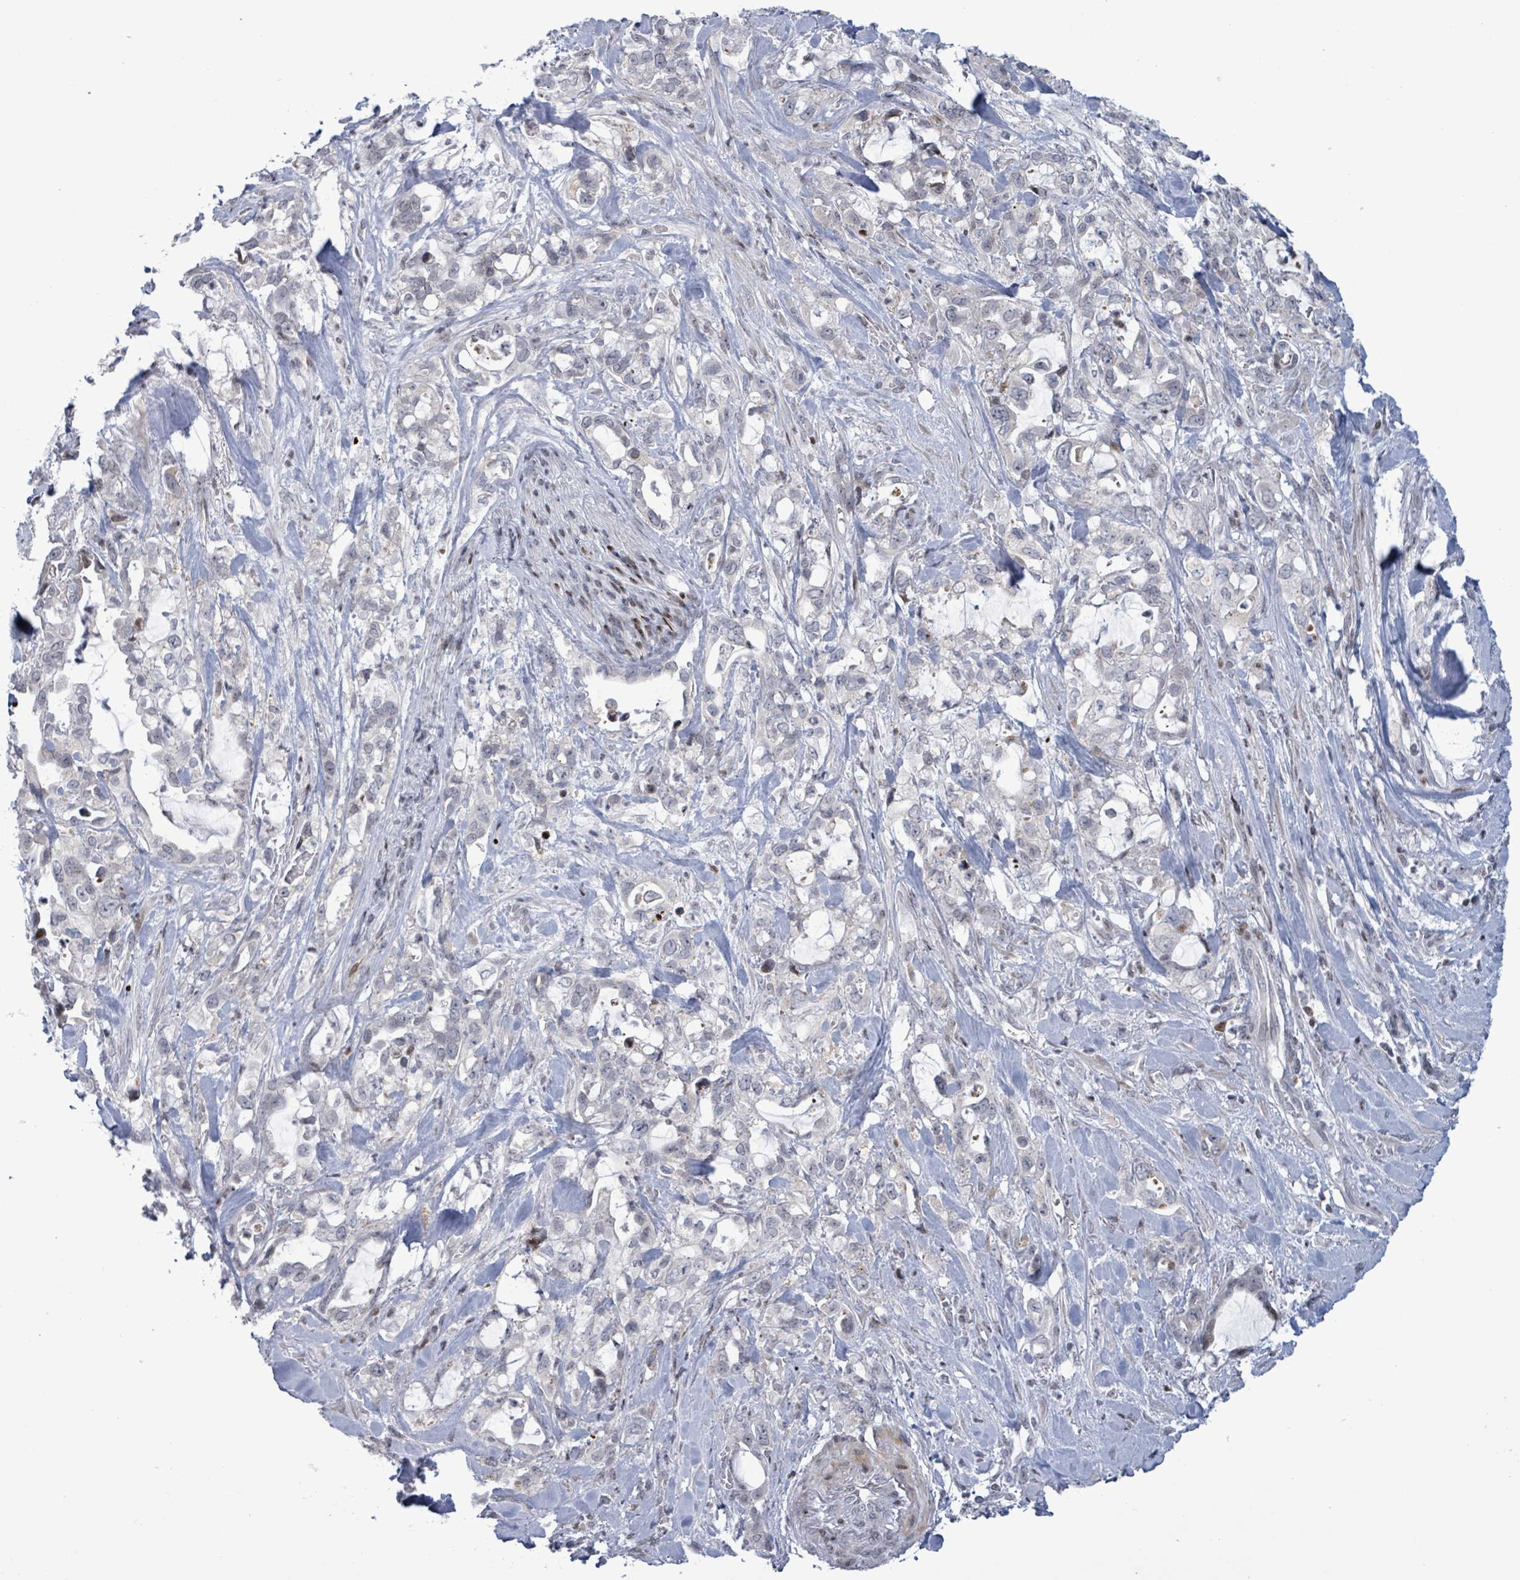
{"staining": {"intensity": "negative", "quantity": "none", "location": "none"}, "tissue": "pancreatic cancer", "cell_type": "Tumor cells", "image_type": "cancer", "snomed": [{"axis": "morphology", "description": "Adenocarcinoma, NOS"}, {"axis": "topography", "description": "Pancreas"}], "caption": "Immunohistochemistry of pancreatic cancer (adenocarcinoma) shows no positivity in tumor cells. (DAB IHC, high magnification).", "gene": "FNDC4", "patient": {"sex": "female", "age": 61}}